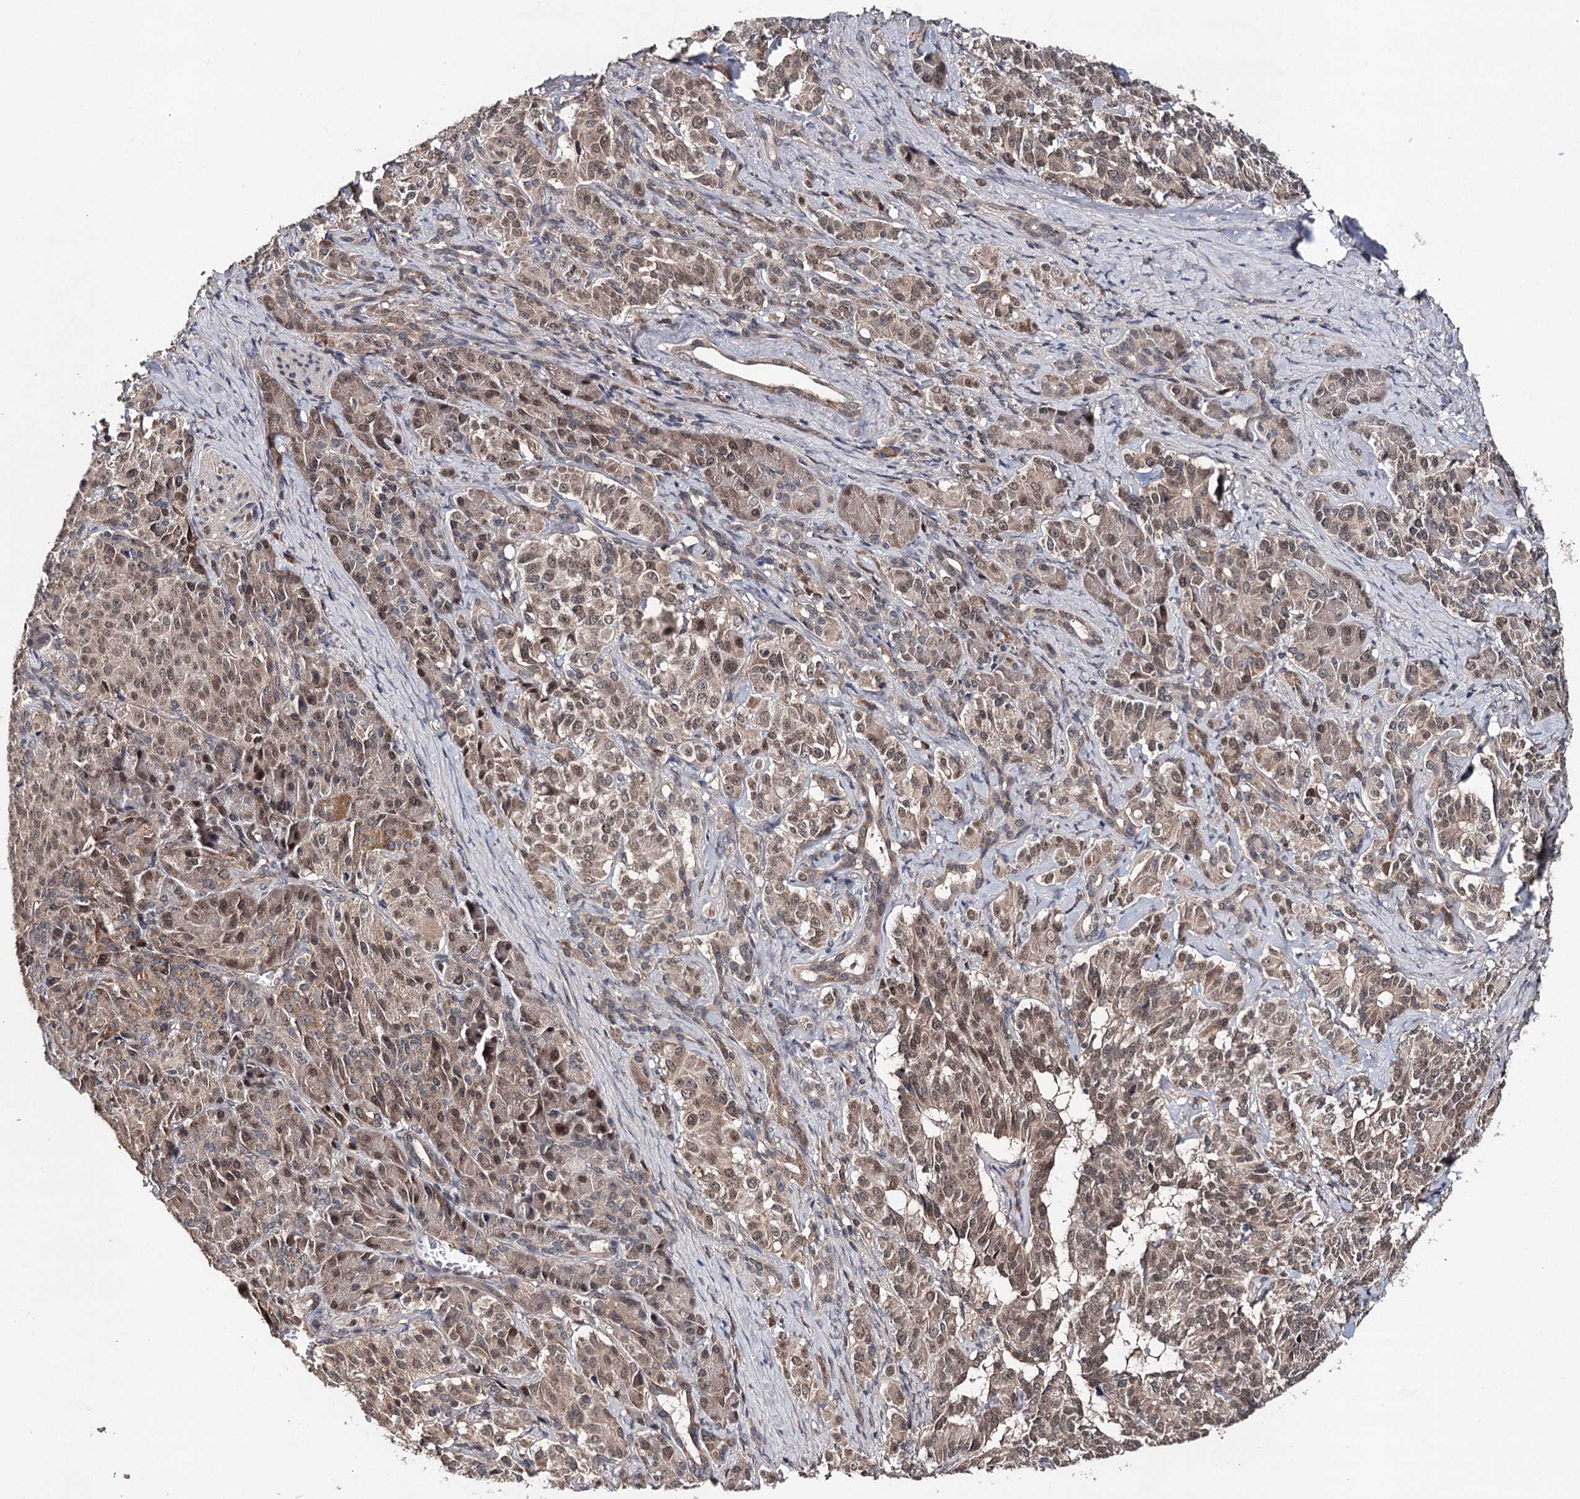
{"staining": {"intensity": "moderate", "quantity": ">75%", "location": "cytoplasmic/membranous,nuclear"}, "tissue": "pancreatic cancer", "cell_type": "Tumor cells", "image_type": "cancer", "snomed": [{"axis": "morphology", "description": "Adenocarcinoma, NOS"}, {"axis": "topography", "description": "Pancreas"}], "caption": "A medium amount of moderate cytoplasmic/membranous and nuclear positivity is present in approximately >75% of tumor cells in pancreatic cancer tissue. Ihc stains the protein of interest in brown and the nuclei are stained blue.", "gene": "NOPCHAP1", "patient": {"sex": "female", "age": 74}}